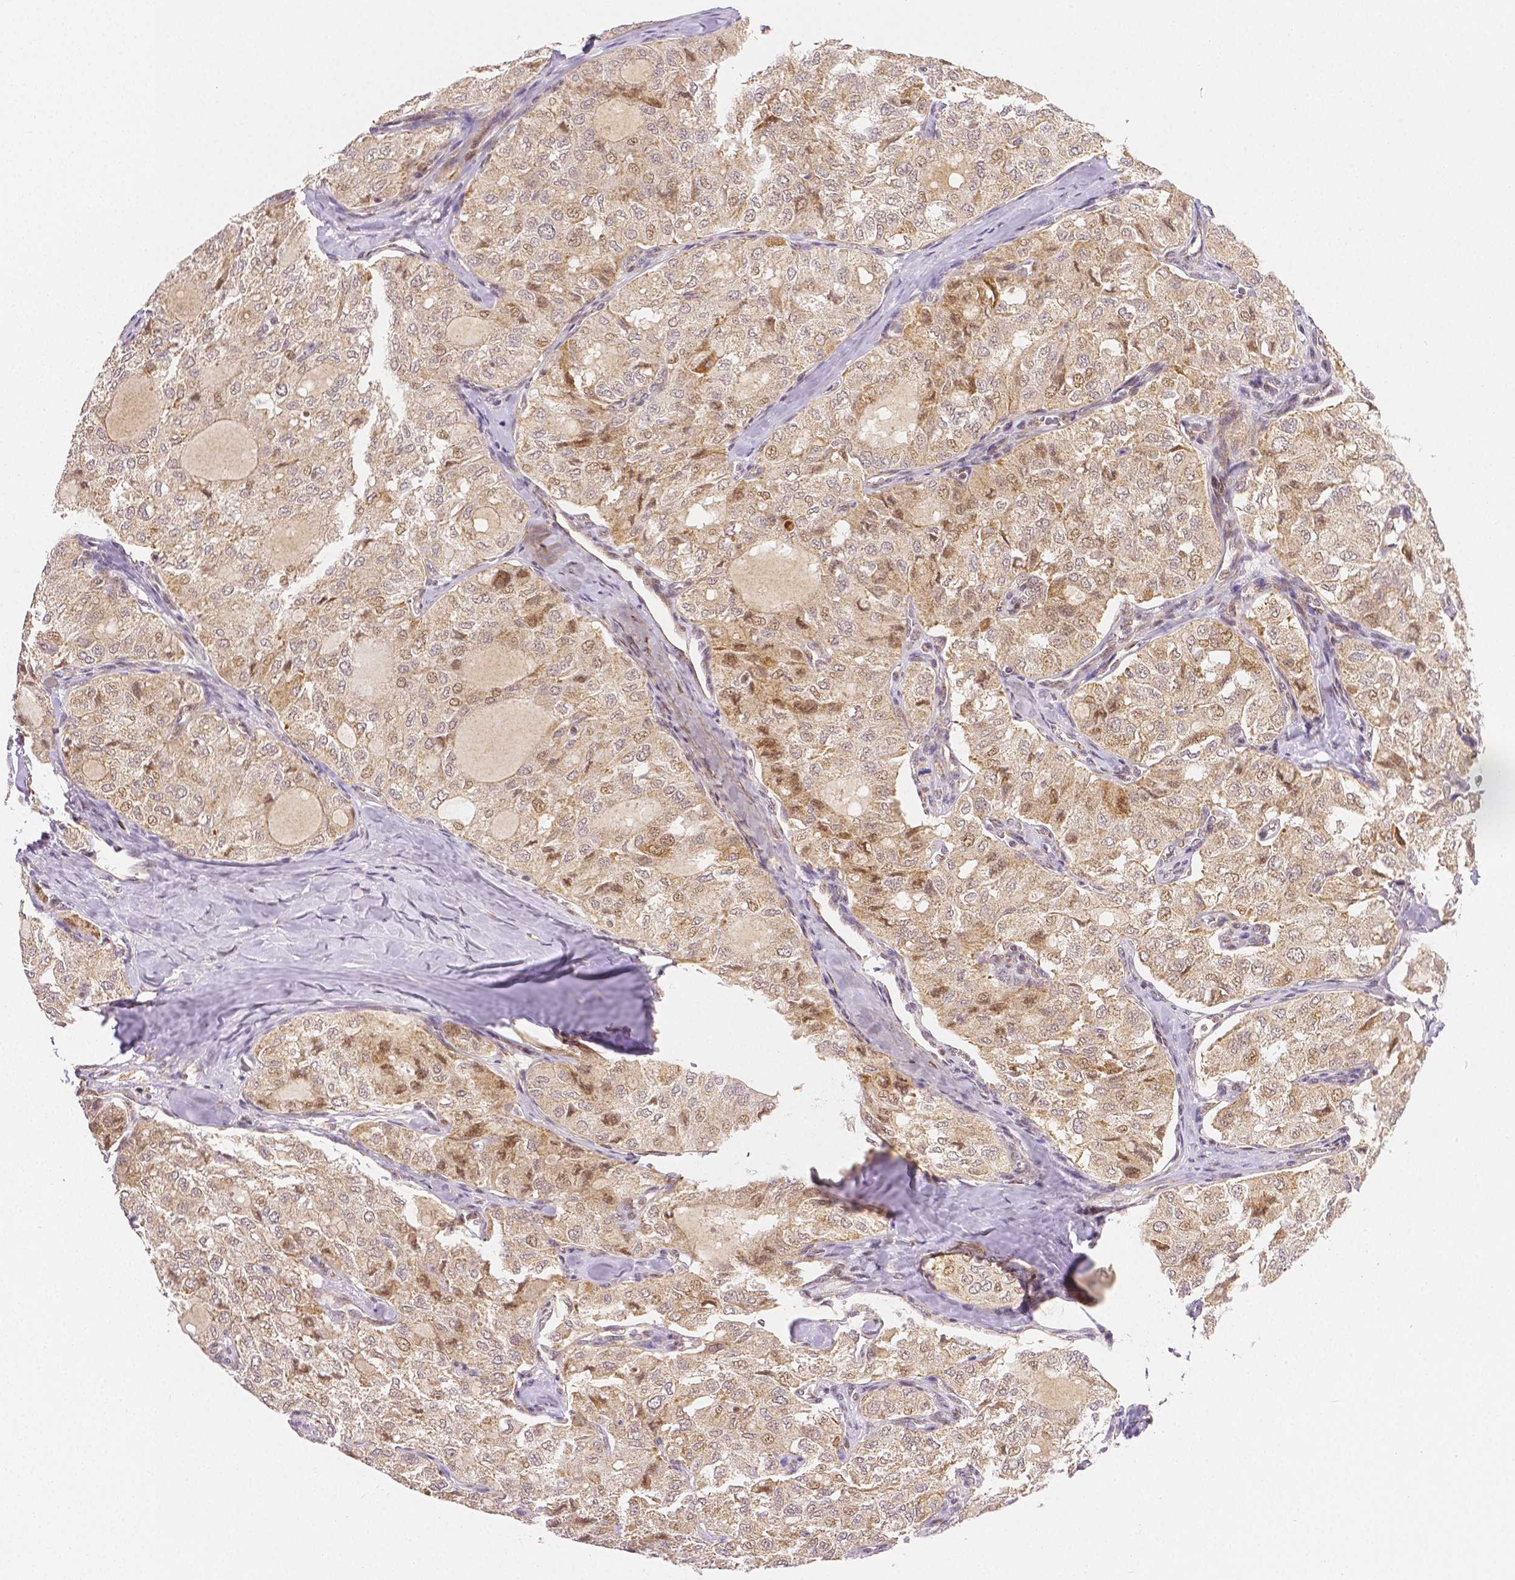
{"staining": {"intensity": "moderate", "quantity": "25%-75%", "location": "cytoplasmic/membranous,nuclear"}, "tissue": "thyroid cancer", "cell_type": "Tumor cells", "image_type": "cancer", "snomed": [{"axis": "morphology", "description": "Follicular adenoma carcinoma, NOS"}, {"axis": "topography", "description": "Thyroid gland"}], "caption": "Thyroid cancer (follicular adenoma carcinoma) stained with DAB (3,3'-diaminobenzidine) immunohistochemistry shows medium levels of moderate cytoplasmic/membranous and nuclear expression in about 25%-75% of tumor cells.", "gene": "RHOT1", "patient": {"sex": "male", "age": 75}}